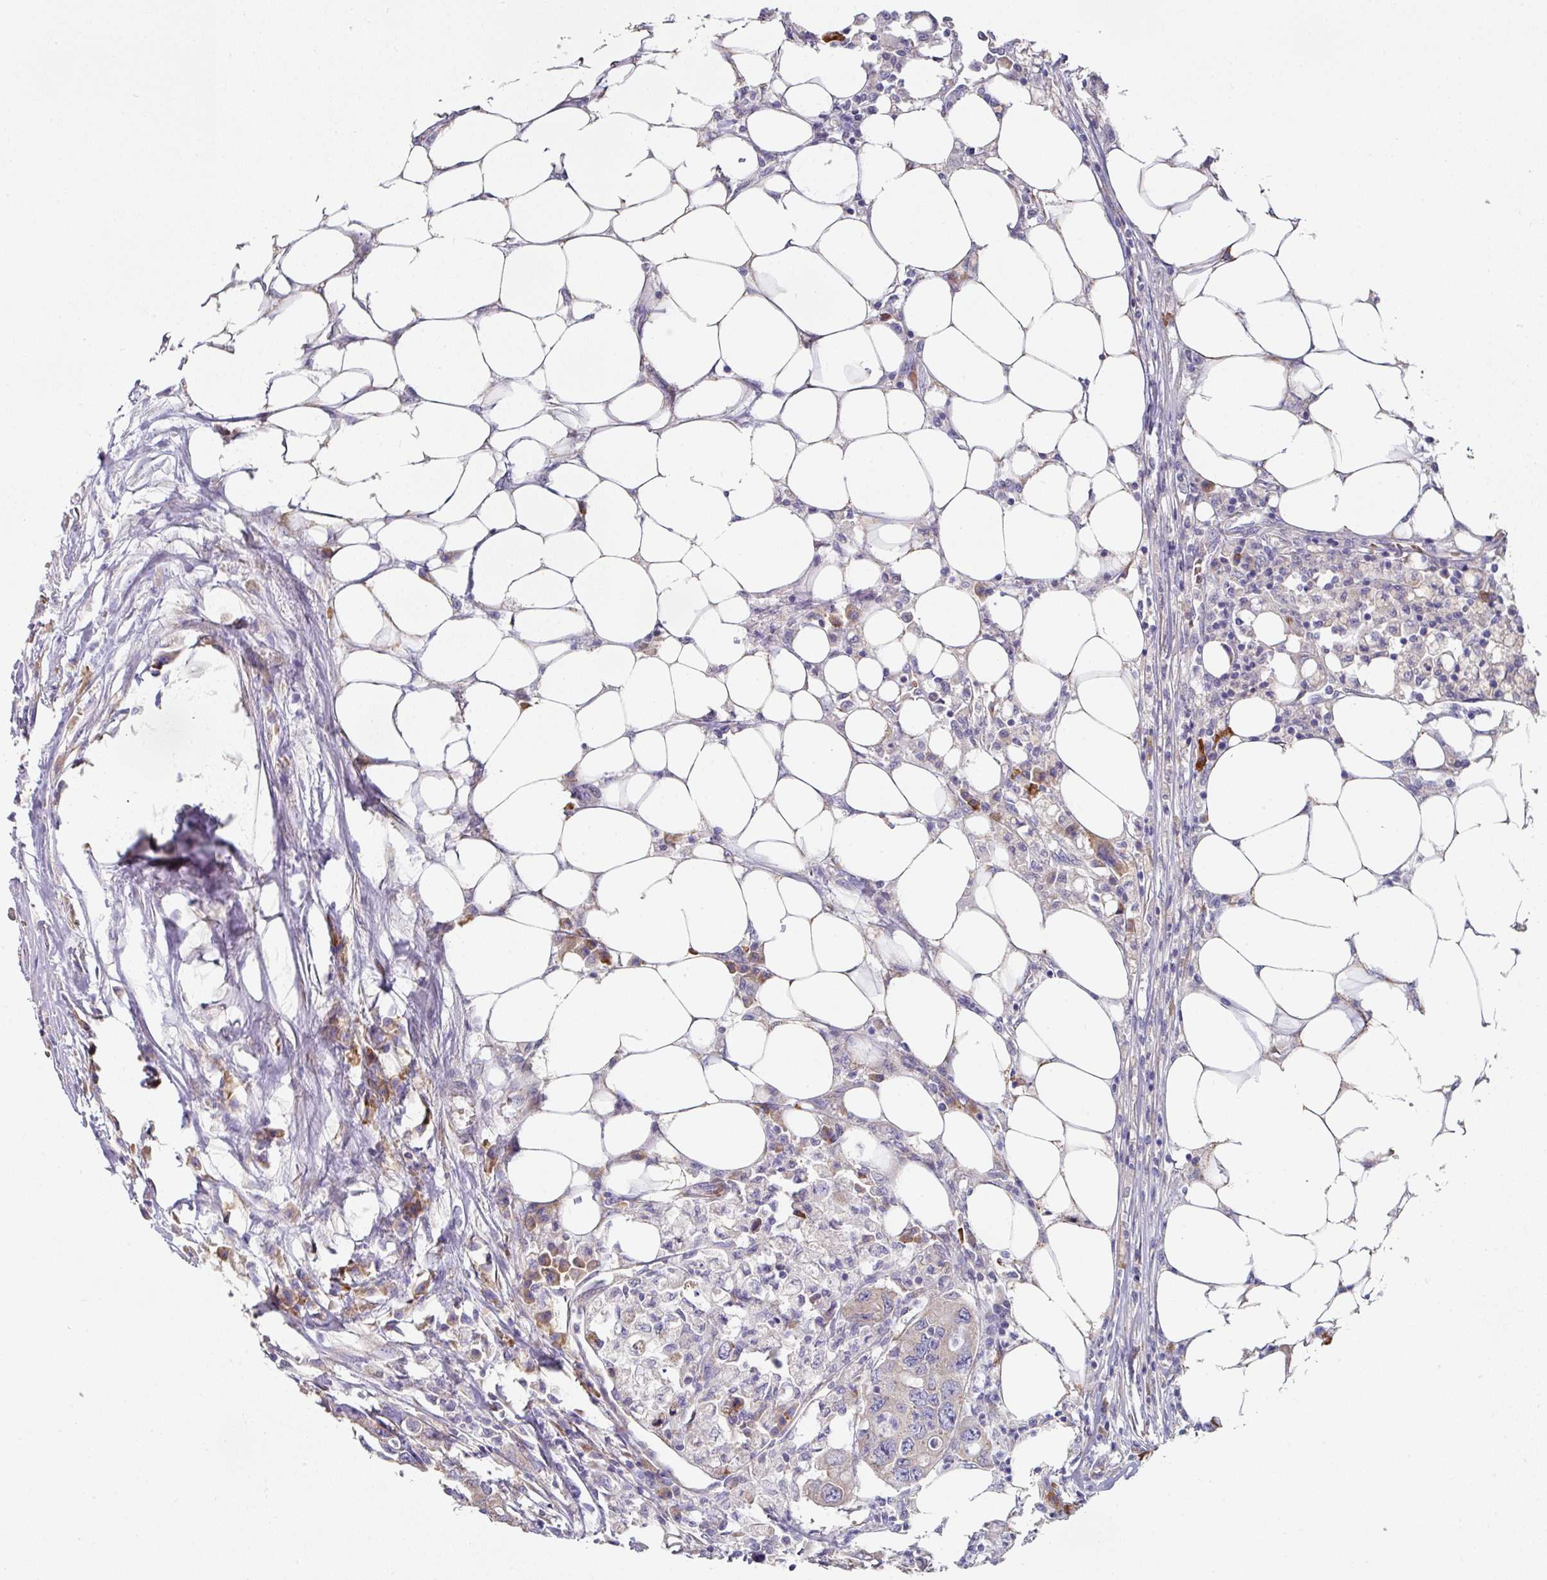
{"staining": {"intensity": "negative", "quantity": "none", "location": "none"}, "tissue": "colorectal cancer", "cell_type": "Tumor cells", "image_type": "cancer", "snomed": [{"axis": "morphology", "description": "Adenocarcinoma, NOS"}, {"axis": "topography", "description": "Colon"}], "caption": "Colorectal cancer stained for a protein using IHC demonstrates no expression tumor cells.", "gene": "PYROXD2", "patient": {"sex": "male", "age": 71}}